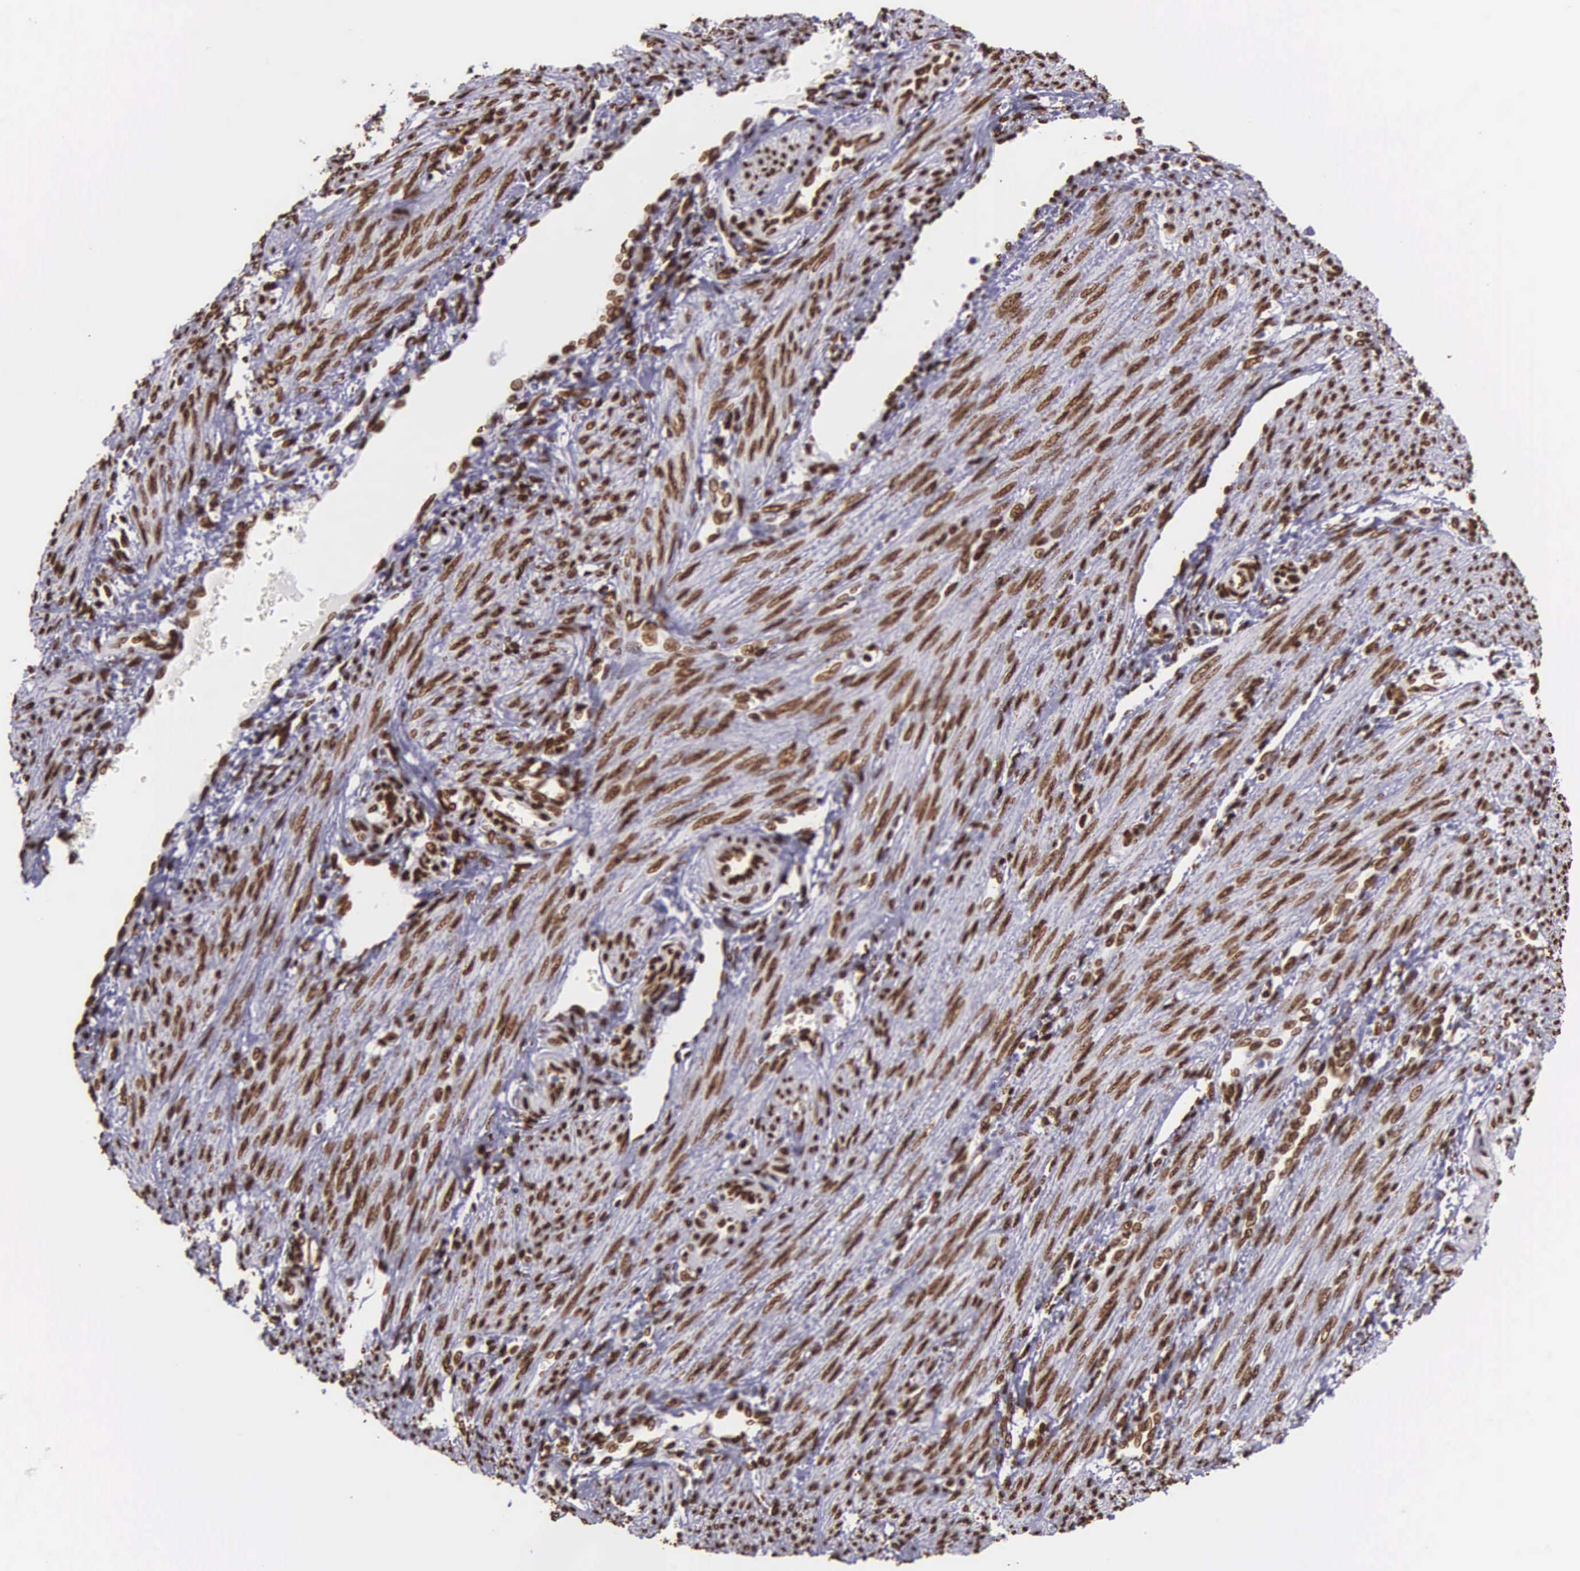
{"staining": {"intensity": "strong", "quantity": ">75%", "location": "nuclear"}, "tissue": "endometrial cancer", "cell_type": "Tumor cells", "image_type": "cancer", "snomed": [{"axis": "morphology", "description": "Adenocarcinoma, NOS"}, {"axis": "topography", "description": "Endometrium"}], "caption": "DAB immunohistochemical staining of endometrial cancer reveals strong nuclear protein staining in approximately >75% of tumor cells. The protein is shown in brown color, while the nuclei are stained blue.", "gene": "H1-0", "patient": {"sex": "female", "age": 51}}